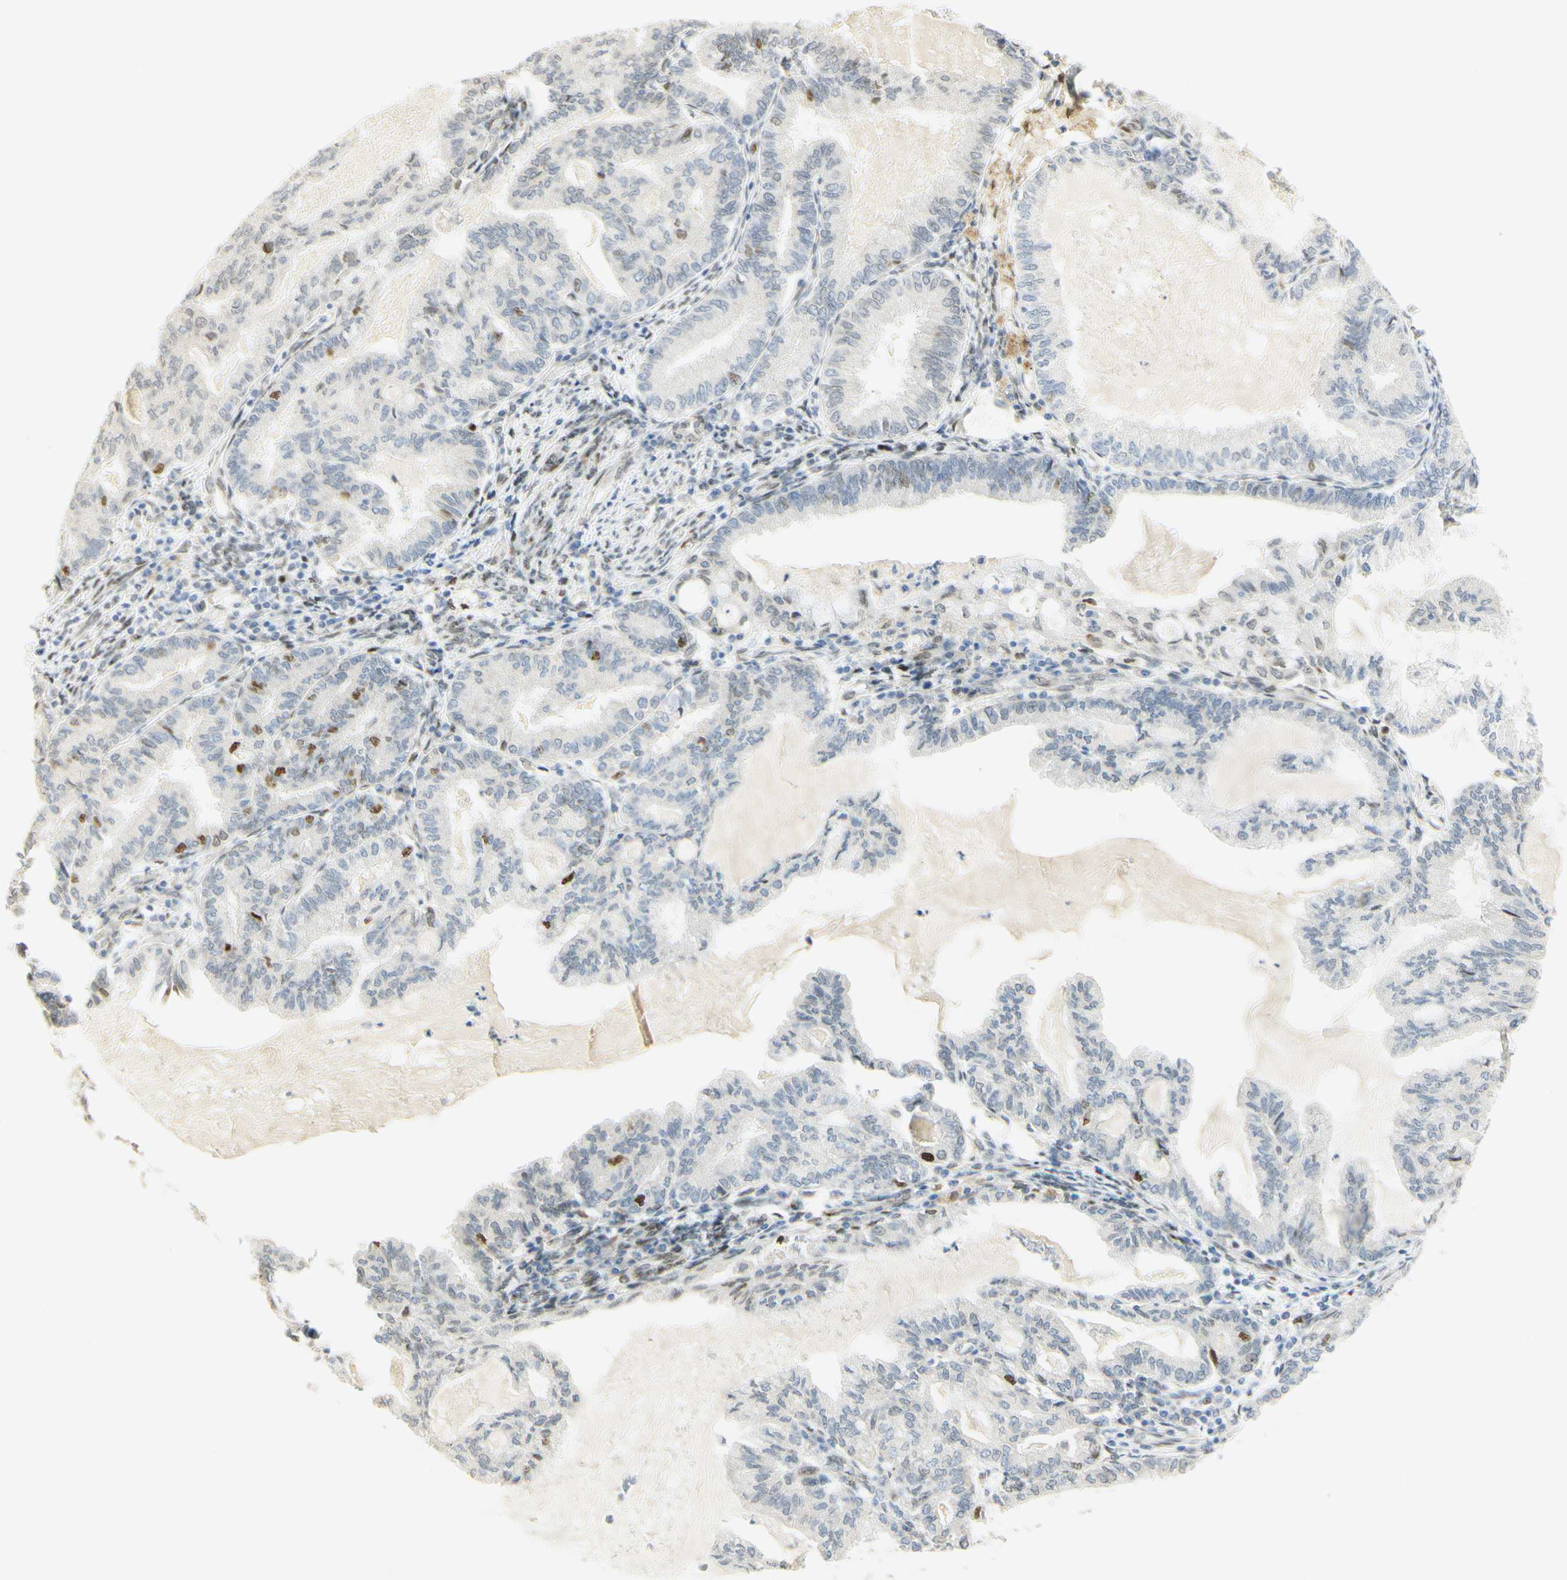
{"staining": {"intensity": "moderate", "quantity": "<25%", "location": "nuclear"}, "tissue": "endometrial cancer", "cell_type": "Tumor cells", "image_type": "cancer", "snomed": [{"axis": "morphology", "description": "Adenocarcinoma, NOS"}, {"axis": "topography", "description": "Endometrium"}], "caption": "Adenocarcinoma (endometrial) stained with a protein marker reveals moderate staining in tumor cells.", "gene": "E2F1", "patient": {"sex": "female", "age": 86}}